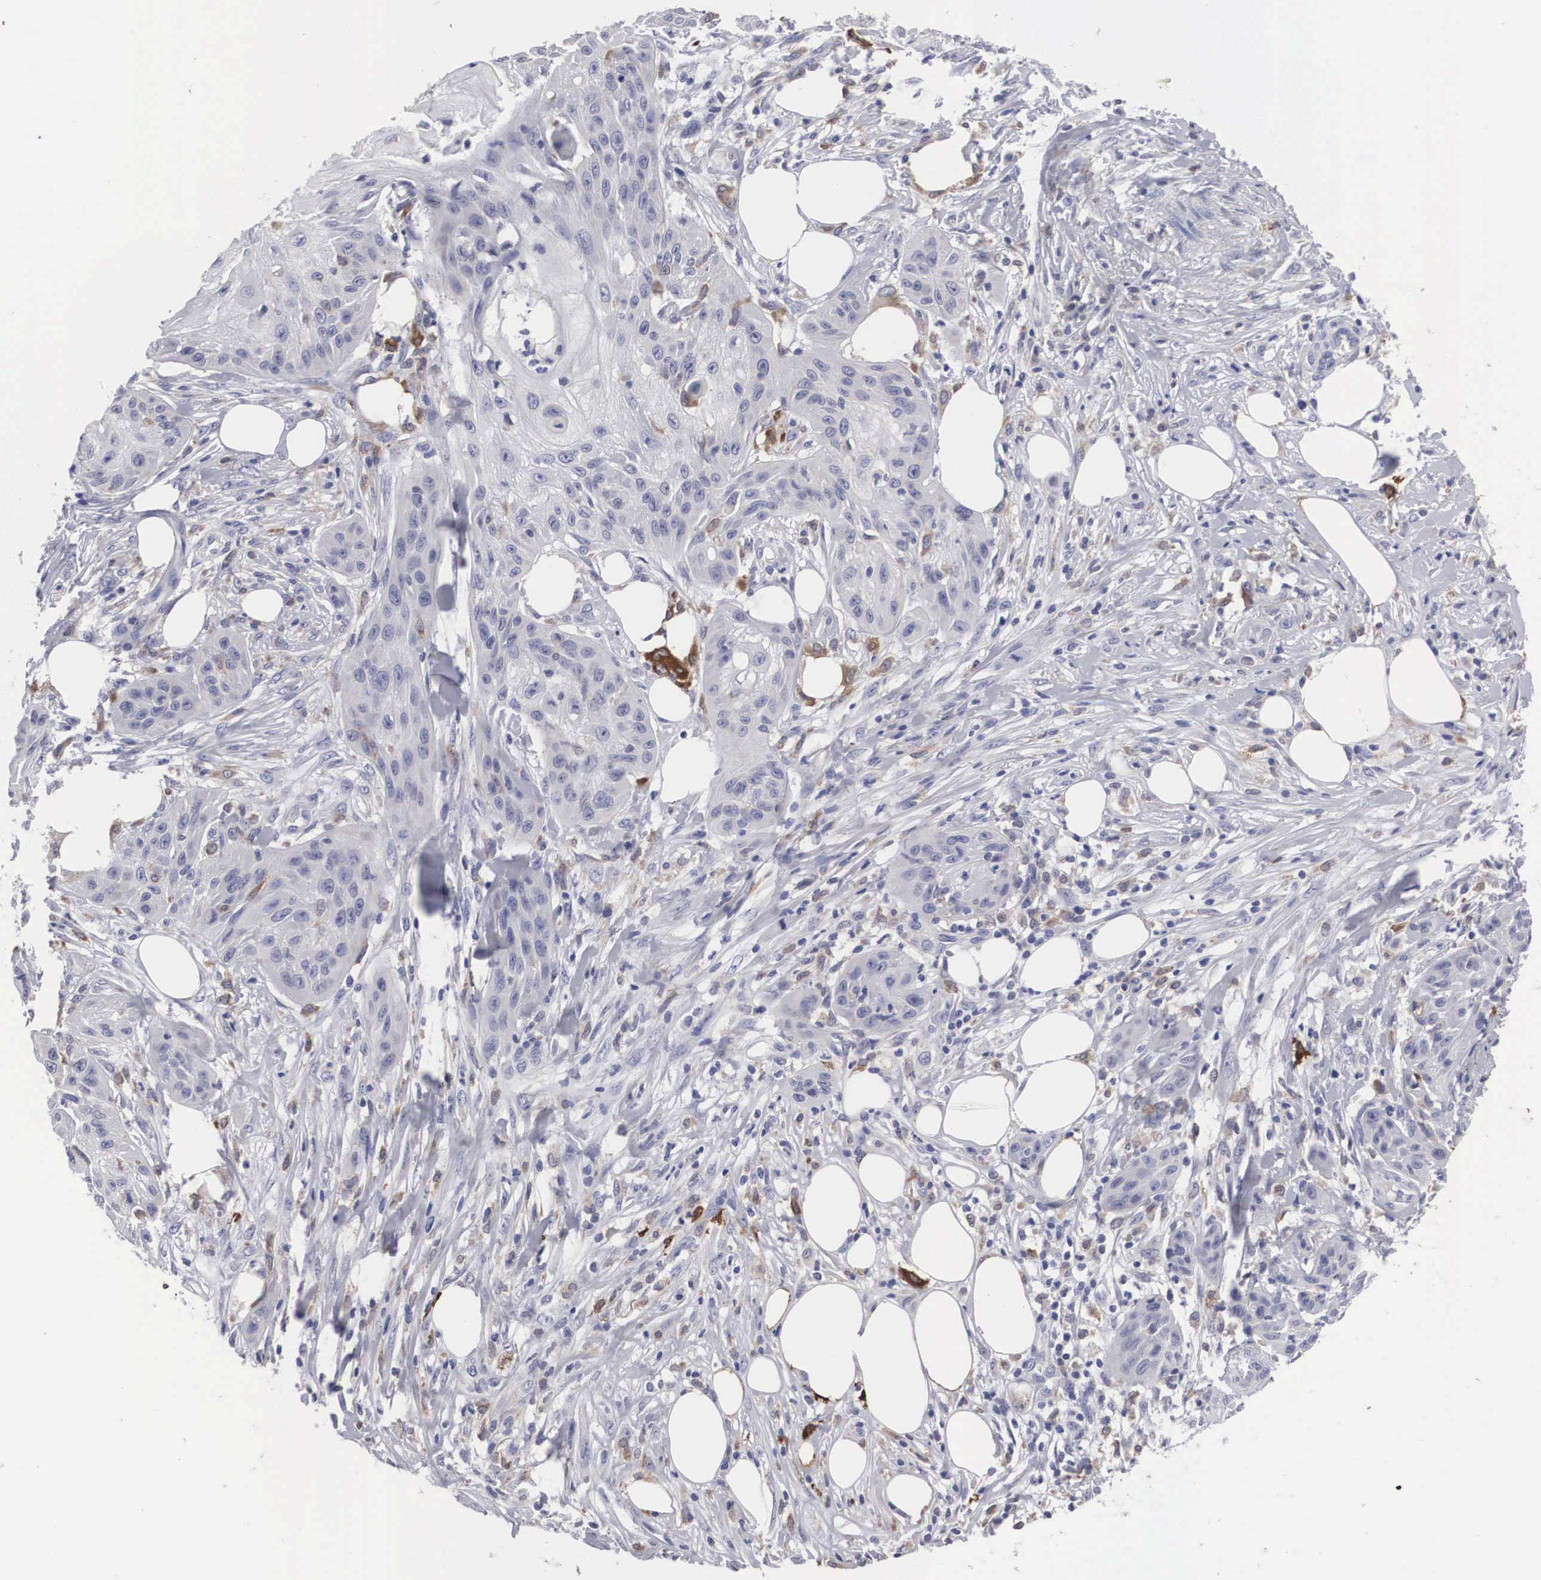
{"staining": {"intensity": "negative", "quantity": "none", "location": "none"}, "tissue": "skin cancer", "cell_type": "Tumor cells", "image_type": "cancer", "snomed": [{"axis": "morphology", "description": "Squamous cell carcinoma, NOS"}, {"axis": "topography", "description": "Skin"}], "caption": "The micrograph demonstrates no significant positivity in tumor cells of skin squamous cell carcinoma.", "gene": "HMOX1", "patient": {"sex": "female", "age": 88}}